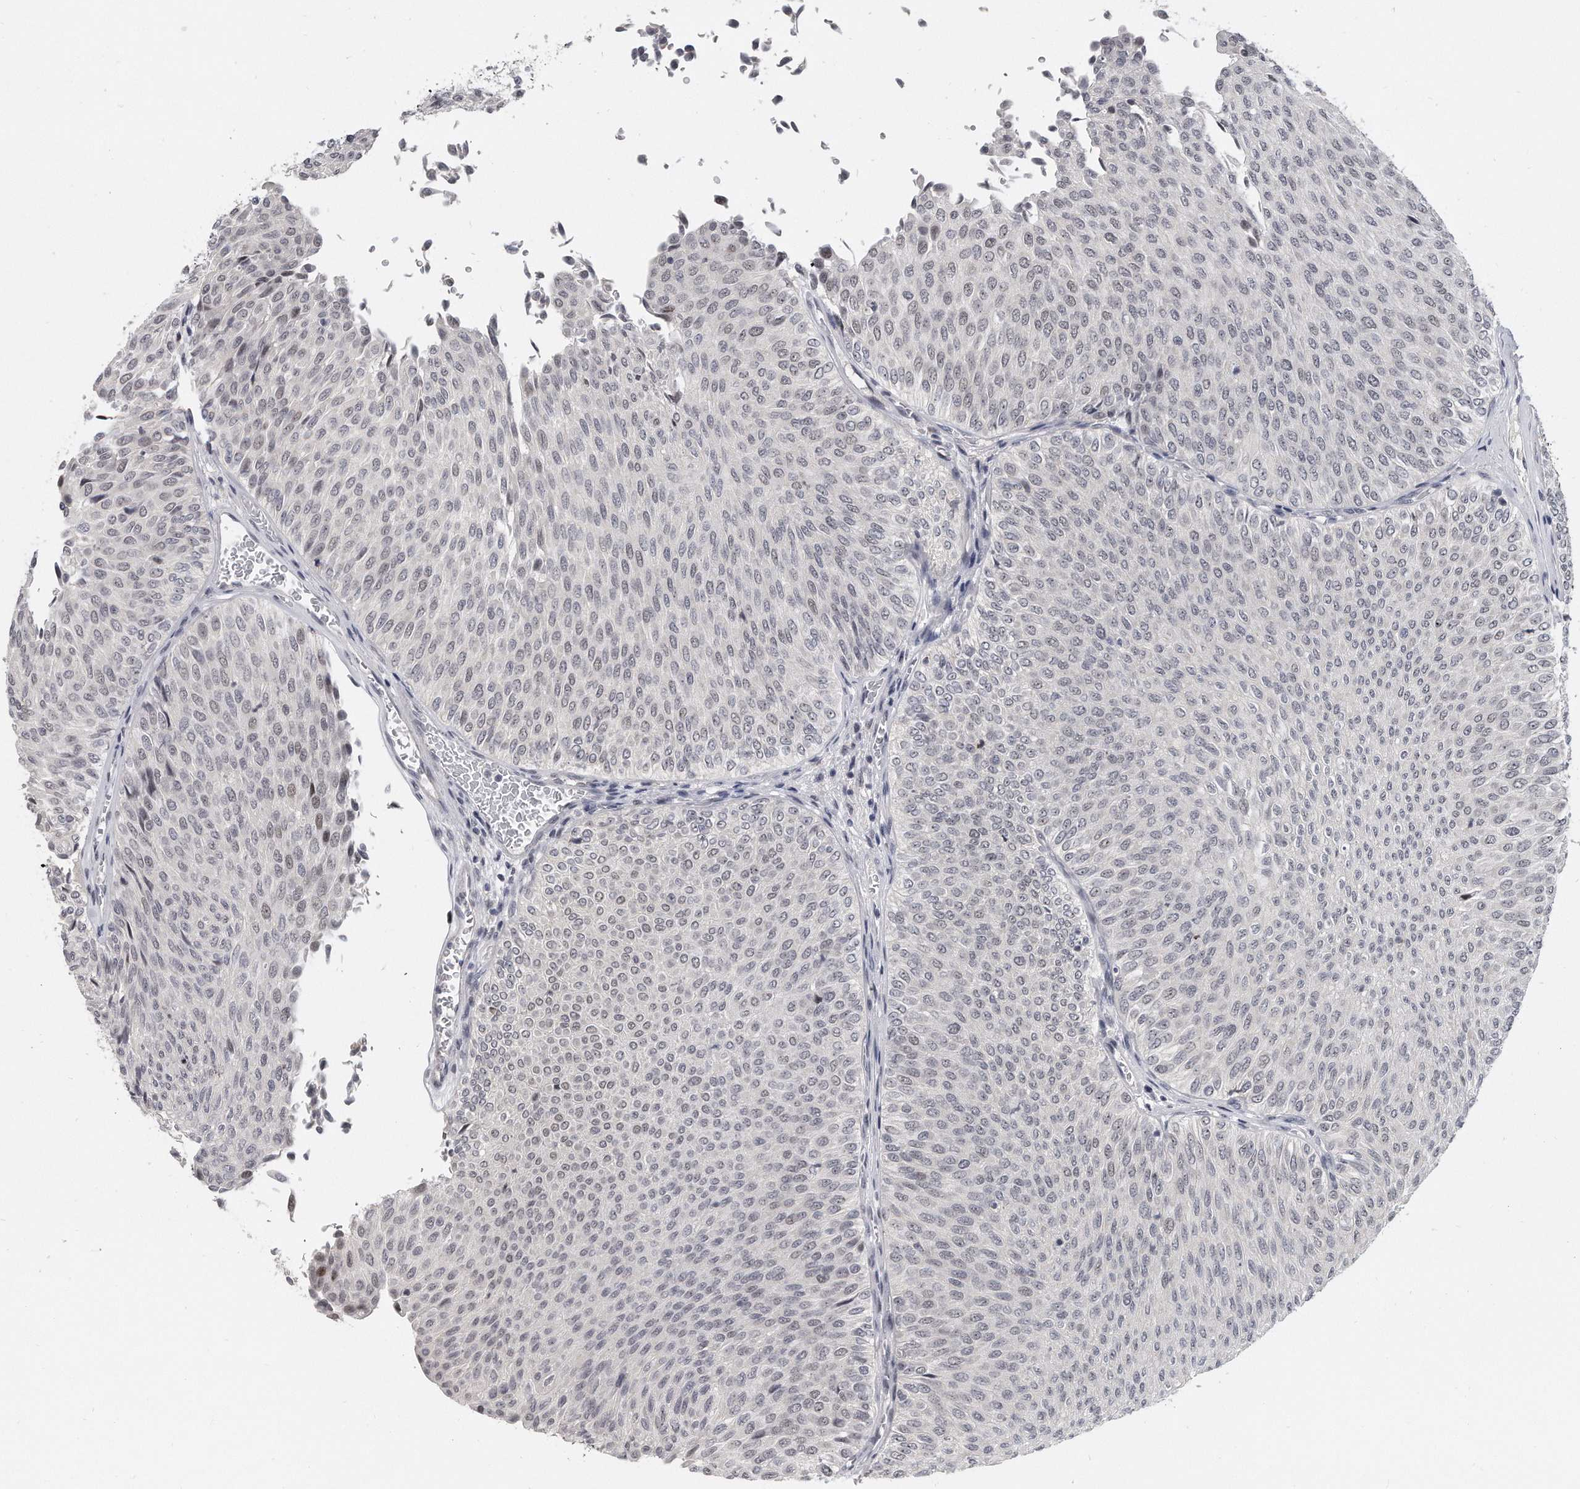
{"staining": {"intensity": "weak", "quantity": "<25%", "location": "nuclear"}, "tissue": "urothelial cancer", "cell_type": "Tumor cells", "image_type": "cancer", "snomed": [{"axis": "morphology", "description": "Urothelial carcinoma, Low grade"}, {"axis": "topography", "description": "Urinary bladder"}], "caption": "The immunohistochemistry micrograph has no significant staining in tumor cells of urothelial cancer tissue. Nuclei are stained in blue.", "gene": "TFCP2L1", "patient": {"sex": "male", "age": 78}}